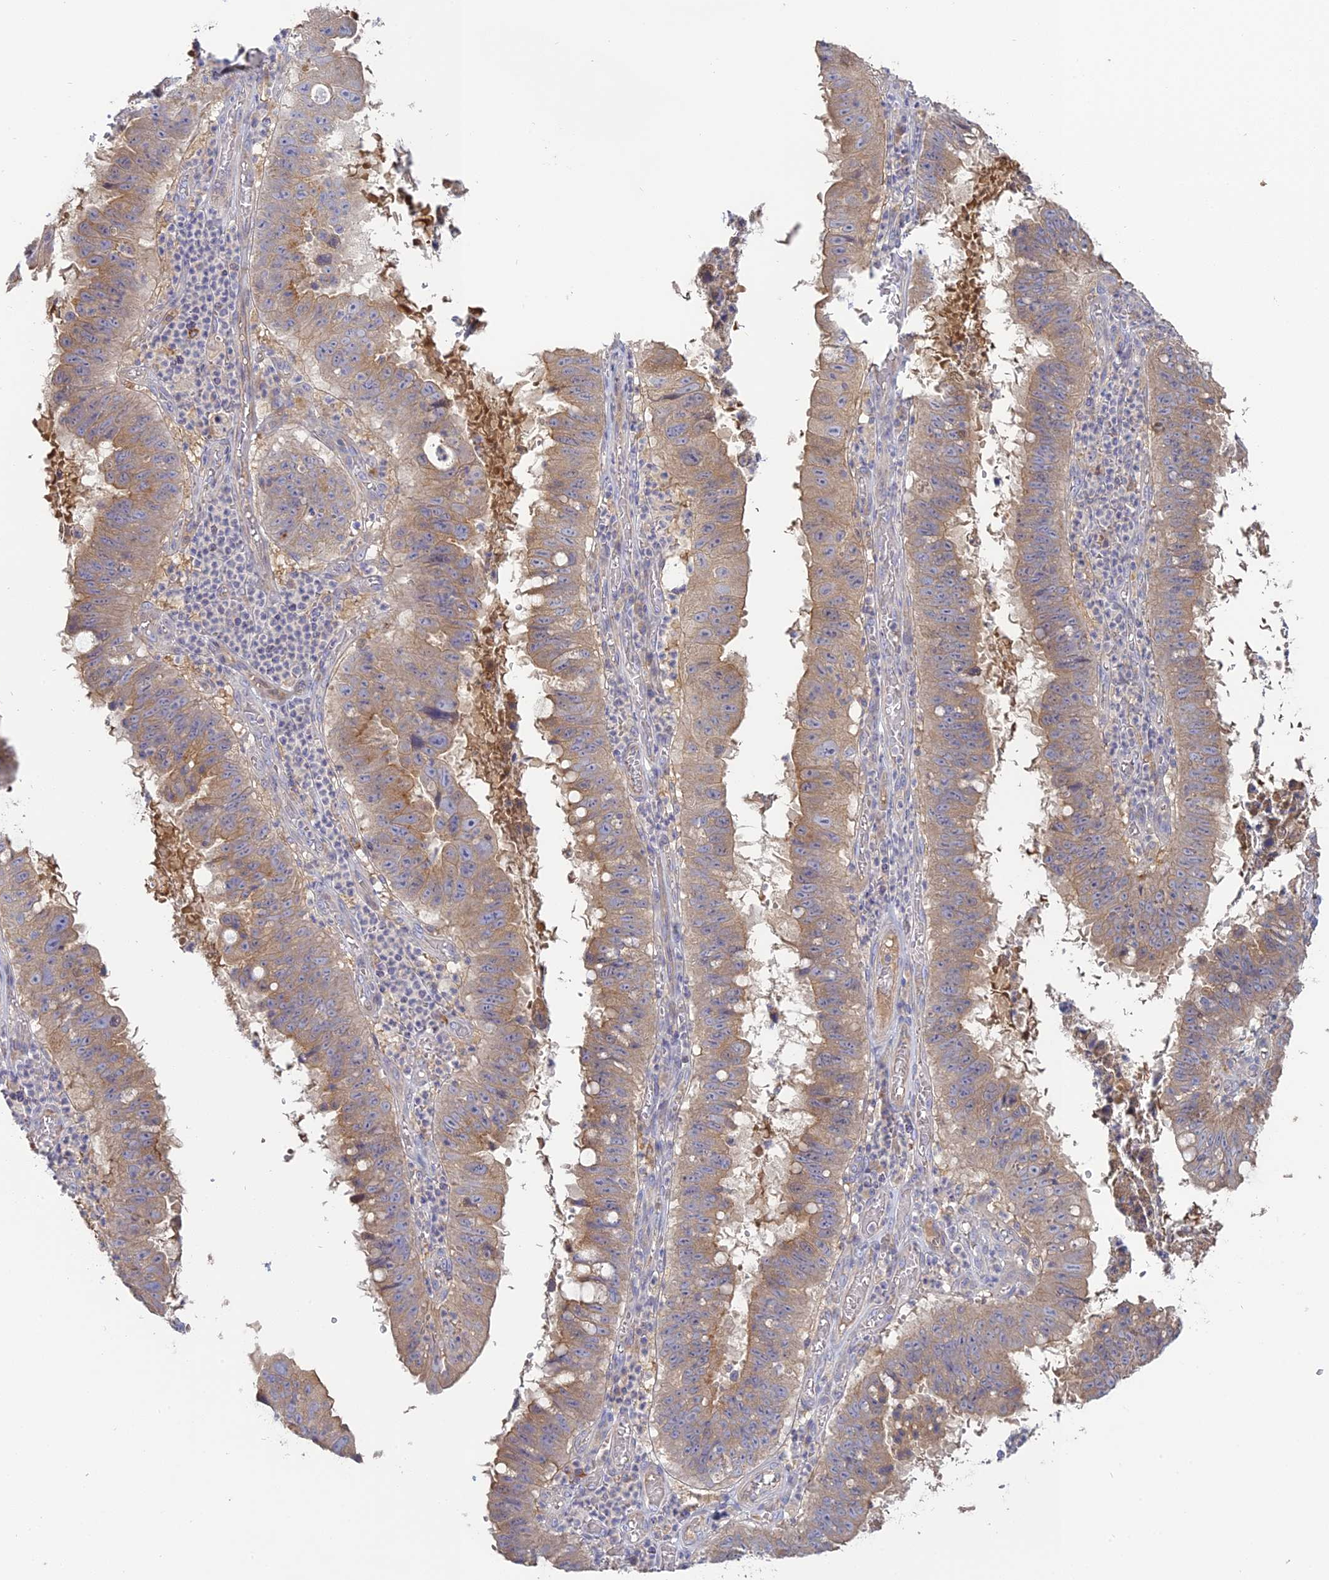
{"staining": {"intensity": "moderate", "quantity": ">75%", "location": "cytoplasmic/membranous"}, "tissue": "stomach cancer", "cell_type": "Tumor cells", "image_type": "cancer", "snomed": [{"axis": "morphology", "description": "Adenocarcinoma, NOS"}, {"axis": "topography", "description": "Stomach"}], "caption": "This micrograph reveals adenocarcinoma (stomach) stained with IHC to label a protein in brown. The cytoplasmic/membranous of tumor cells show moderate positivity for the protein. Nuclei are counter-stained blue.", "gene": "SFT2D2", "patient": {"sex": "male", "age": 59}}